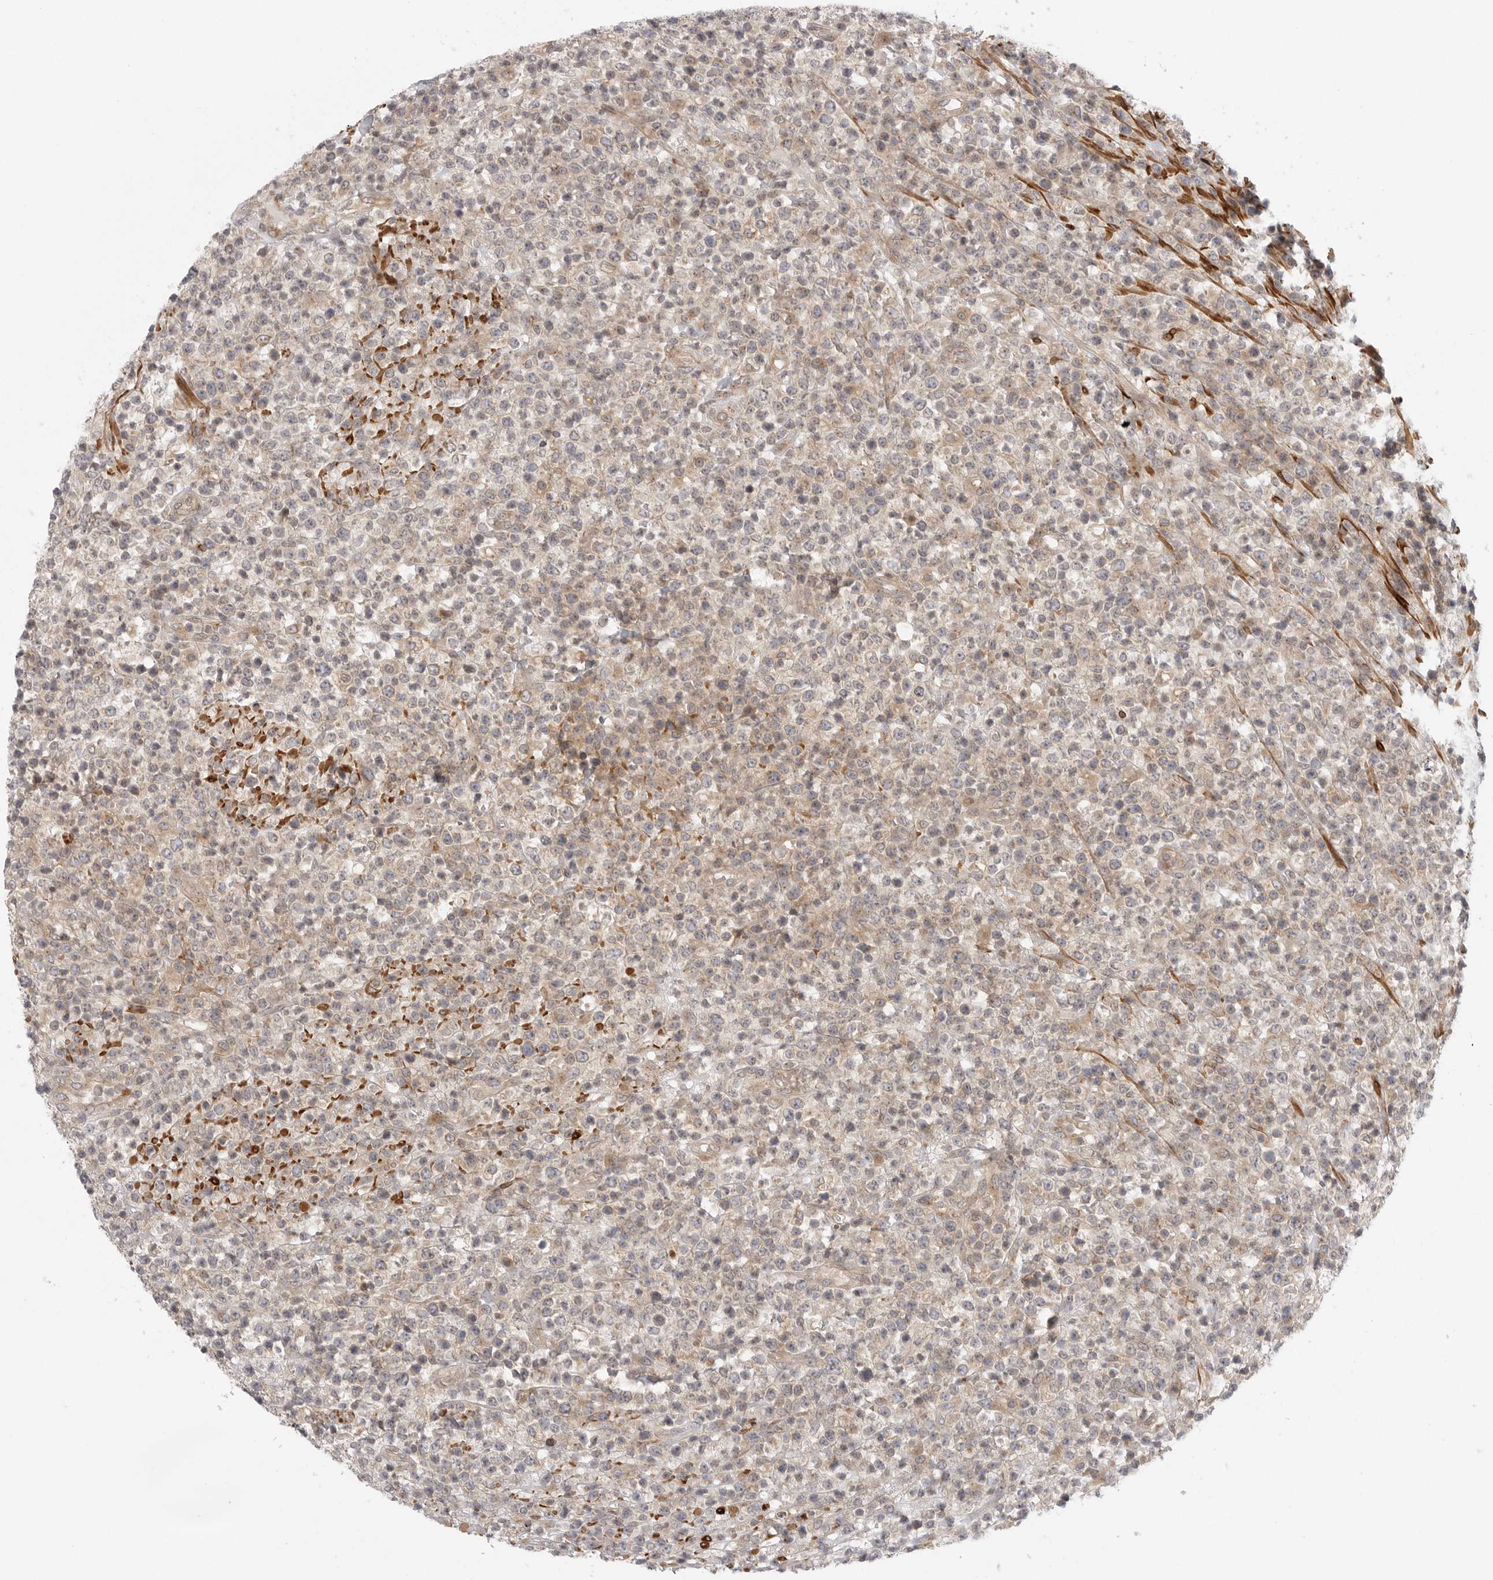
{"staining": {"intensity": "weak", "quantity": "<25%", "location": "cytoplasmic/membranous"}, "tissue": "lymphoma", "cell_type": "Tumor cells", "image_type": "cancer", "snomed": [{"axis": "morphology", "description": "Malignant lymphoma, non-Hodgkin's type, High grade"}, {"axis": "topography", "description": "Colon"}], "caption": "The immunohistochemistry micrograph has no significant positivity in tumor cells of high-grade malignant lymphoma, non-Hodgkin's type tissue. (IHC, brightfield microscopy, high magnification).", "gene": "CCPG1", "patient": {"sex": "female", "age": 53}}